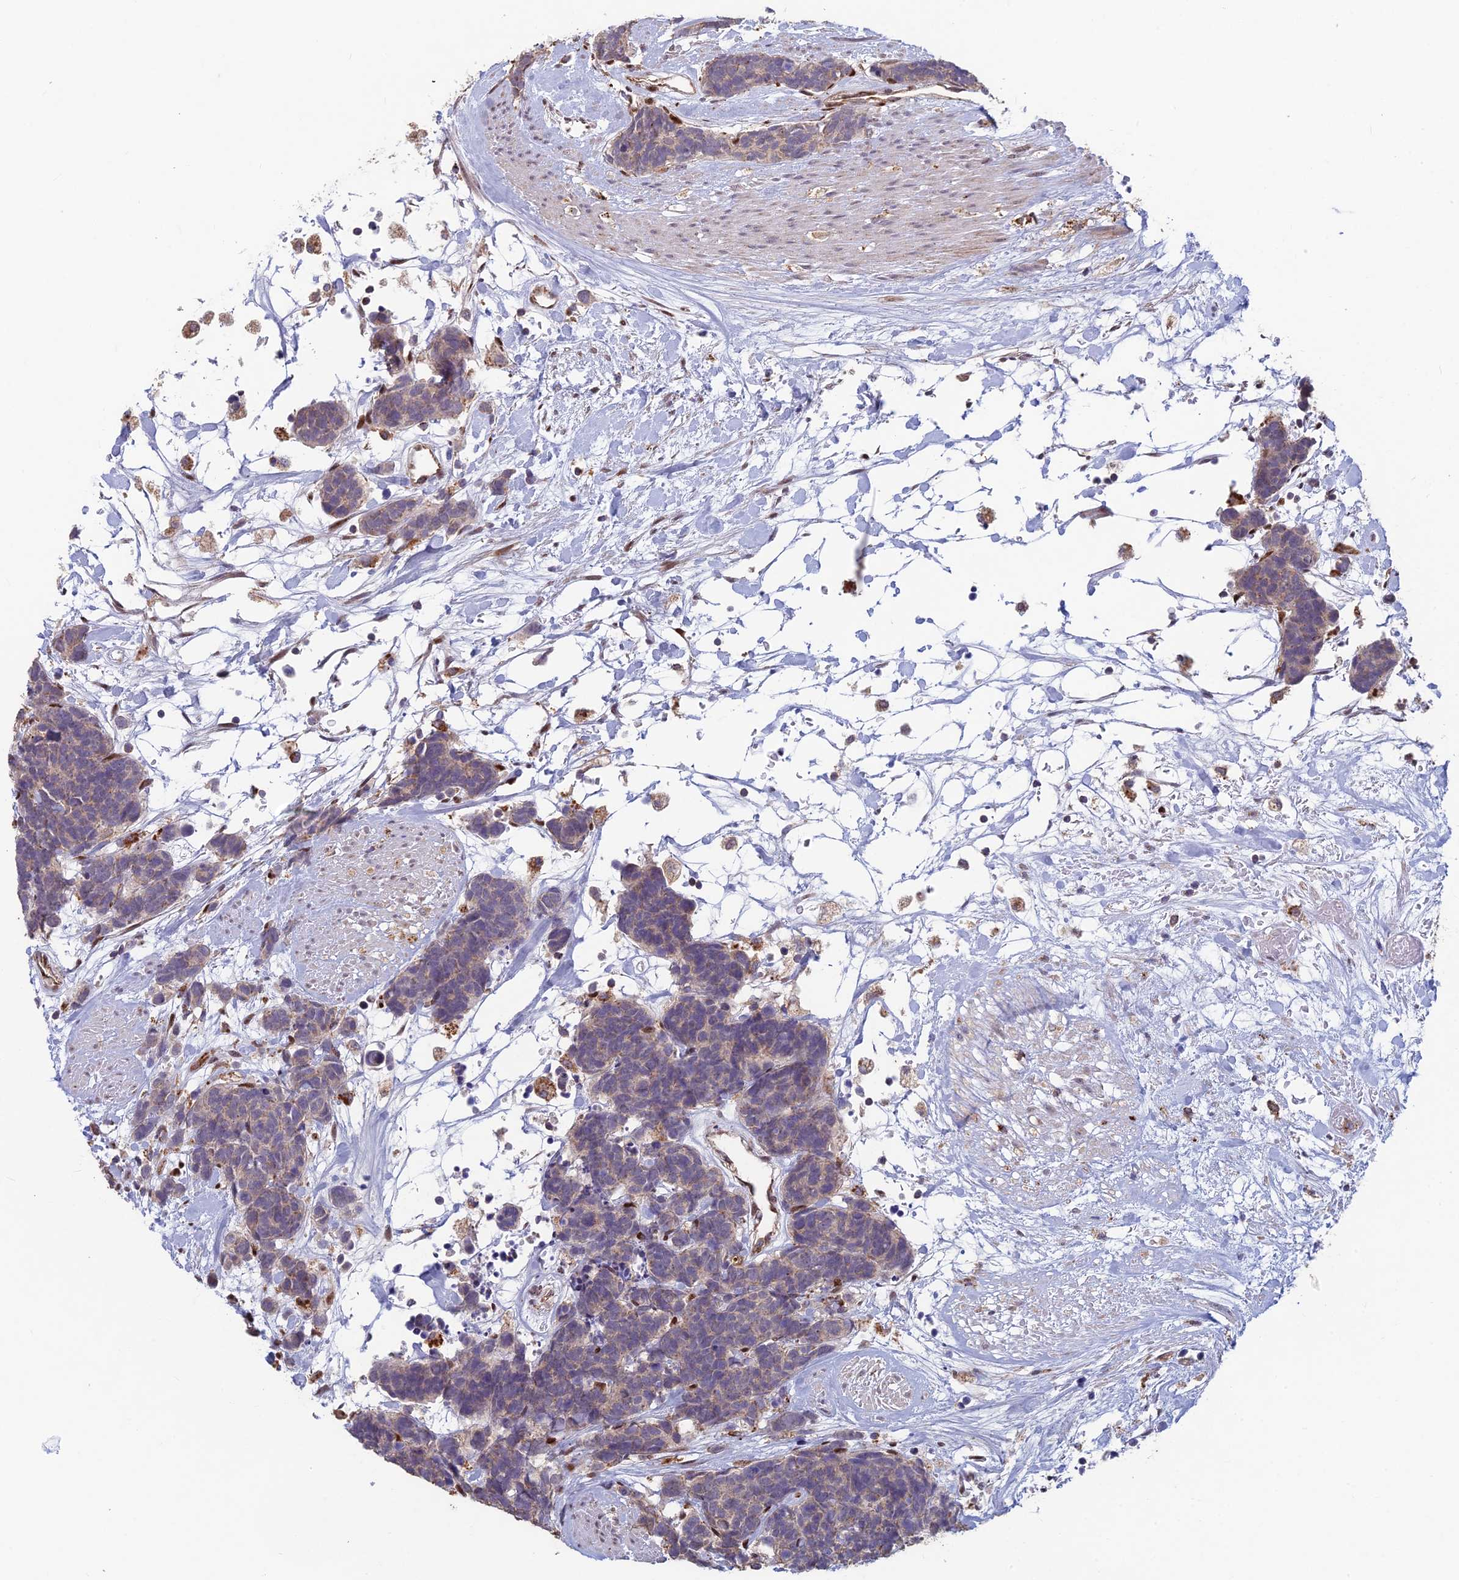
{"staining": {"intensity": "negative", "quantity": "none", "location": "none"}, "tissue": "carcinoid", "cell_type": "Tumor cells", "image_type": "cancer", "snomed": [{"axis": "morphology", "description": "Carcinoma, NOS"}, {"axis": "morphology", "description": "Carcinoid, malignant, NOS"}, {"axis": "topography", "description": "Urinary bladder"}], "caption": "High magnification brightfield microscopy of carcinoid stained with DAB (3,3'-diaminobenzidine) (brown) and counterstained with hematoxylin (blue): tumor cells show no significant positivity.", "gene": "FOXS1", "patient": {"sex": "male", "age": 57}}